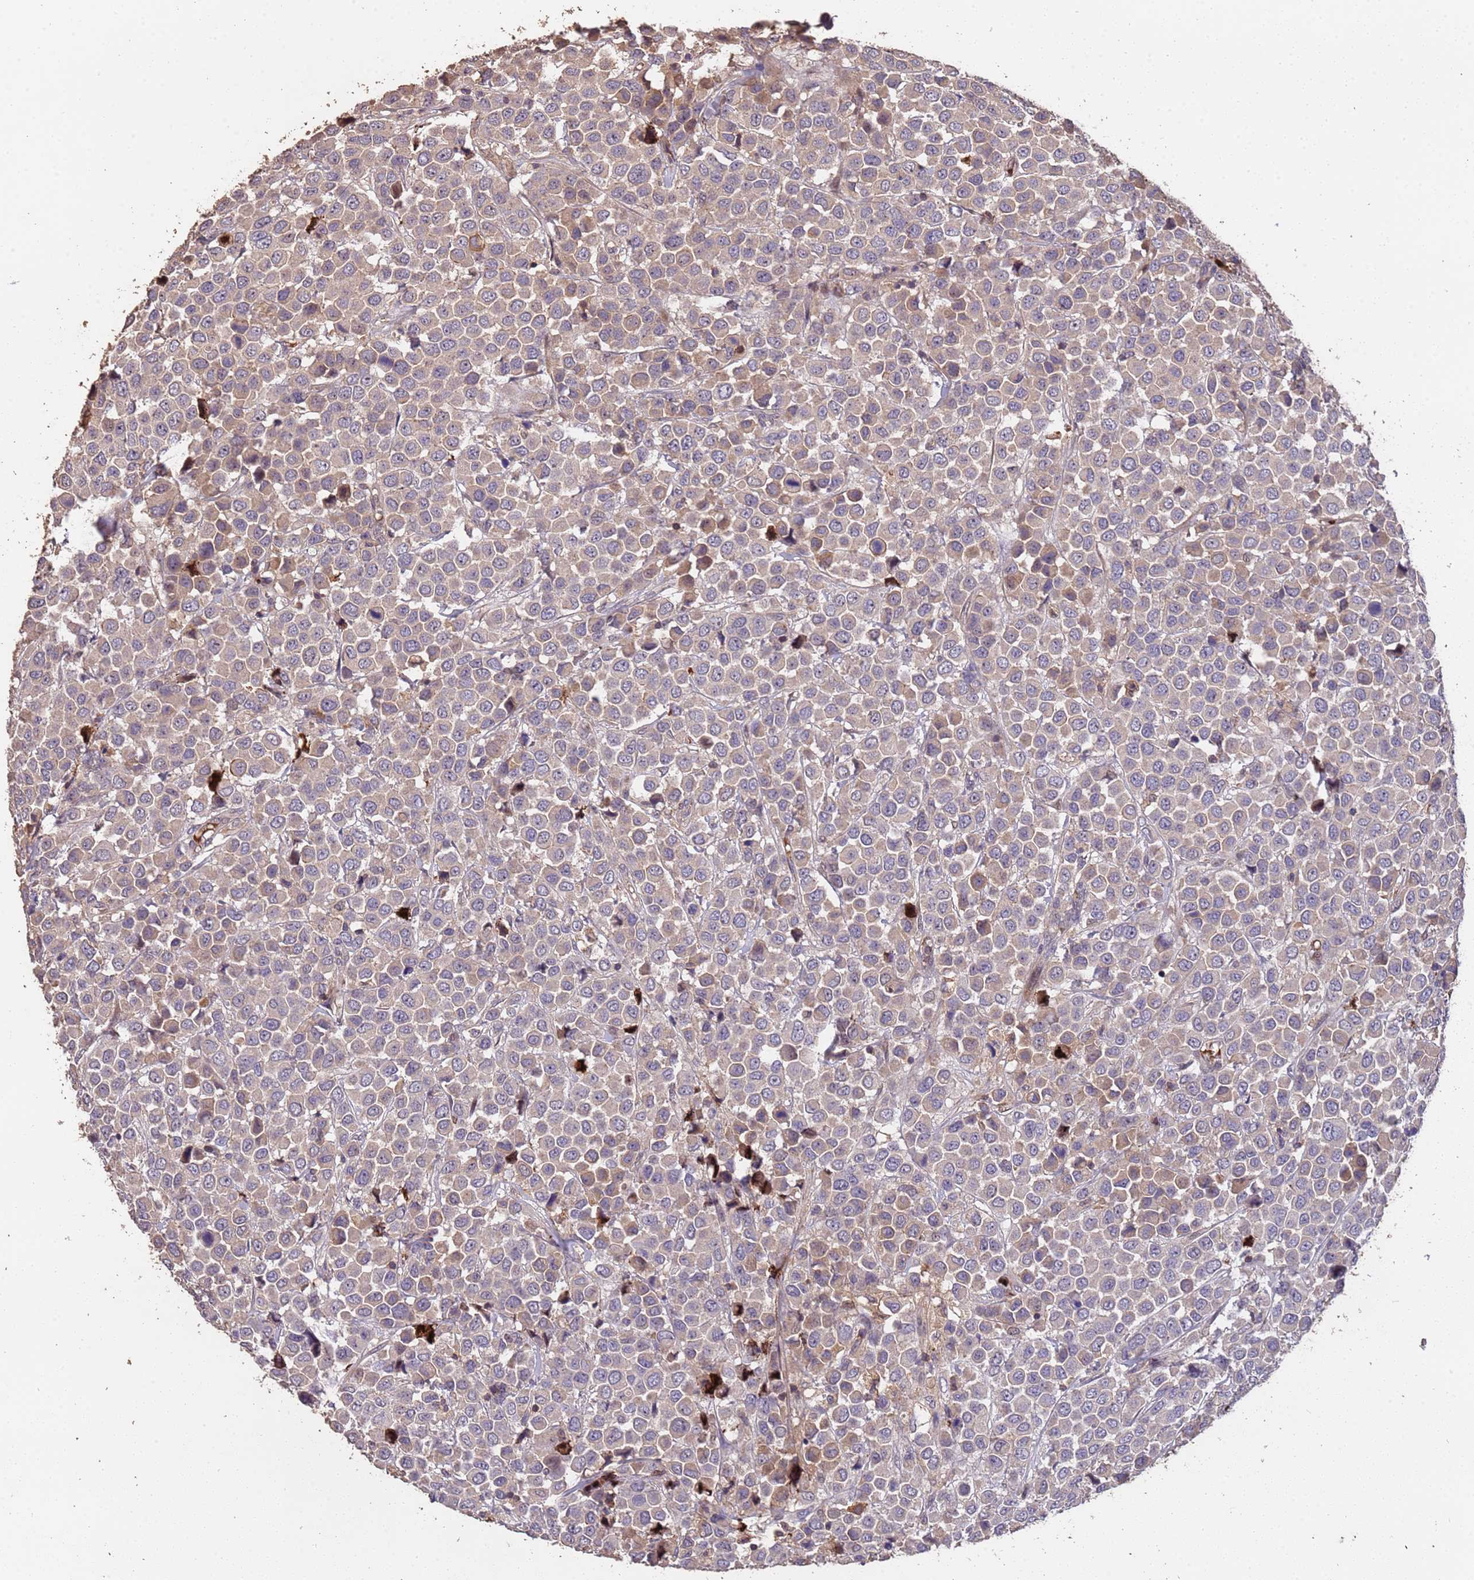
{"staining": {"intensity": "weak", "quantity": "25%-75%", "location": "cytoplasmic/membranous"}, "tissue": "breast cancer", "cell_type": "Tumor cells", "image_type": "cancer", "snomed": [{"axis": "morphology", "description": "Duct carcinoma"}, {"axis": "topography", "description": "Breast"}], "caption": "Immunohistochemistry histopathology image of infiltrating ductal carcinoma (breast) stained for a protein (brown), which exhibits low levels of weak cytoplasmic/membranous expression in about 25%-75% of tumor cells.", "gene": "CCDC184", "patient": {"sex": "female", "age": 61}}